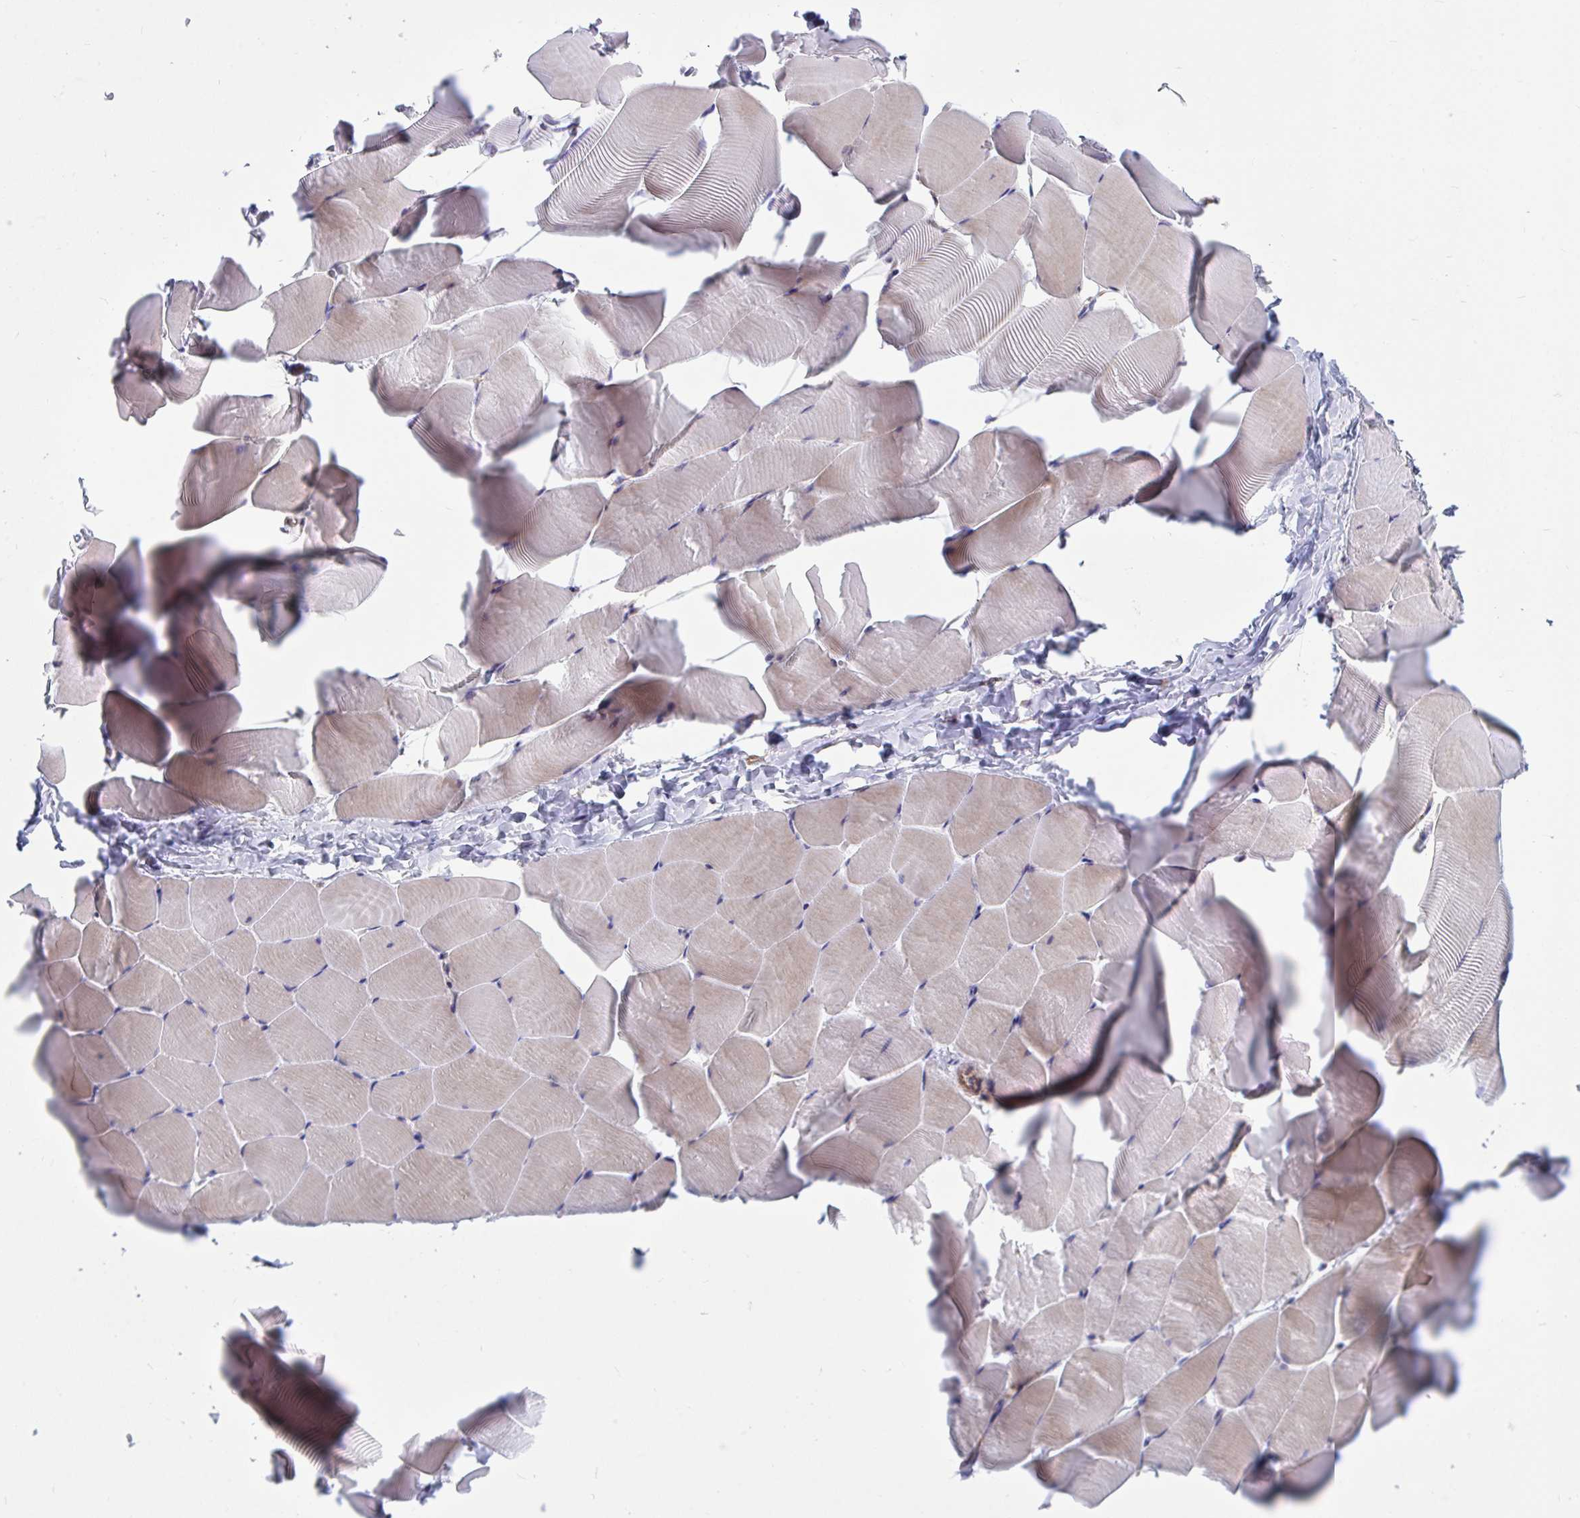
{"staining": {"intensity": "weak", "quantity": ">75%", "location": "cytoplasmic/membranous"}, "tissue": "skeletal muscle", "cell_type": "Myocytes", "image_type": "normal", "snomed": [{"axis": "morphology", "description": "Normal tissue, NOS"}, {"axis": "topography", "description": "Skeletal muscle"}], "caption": "Skeletal muscle stained for a protein reveals weak cytoplasmic/membranous positivity in myocytes.", "gene": "WBP1", "patient": {"sex": "male", "age": 25}}